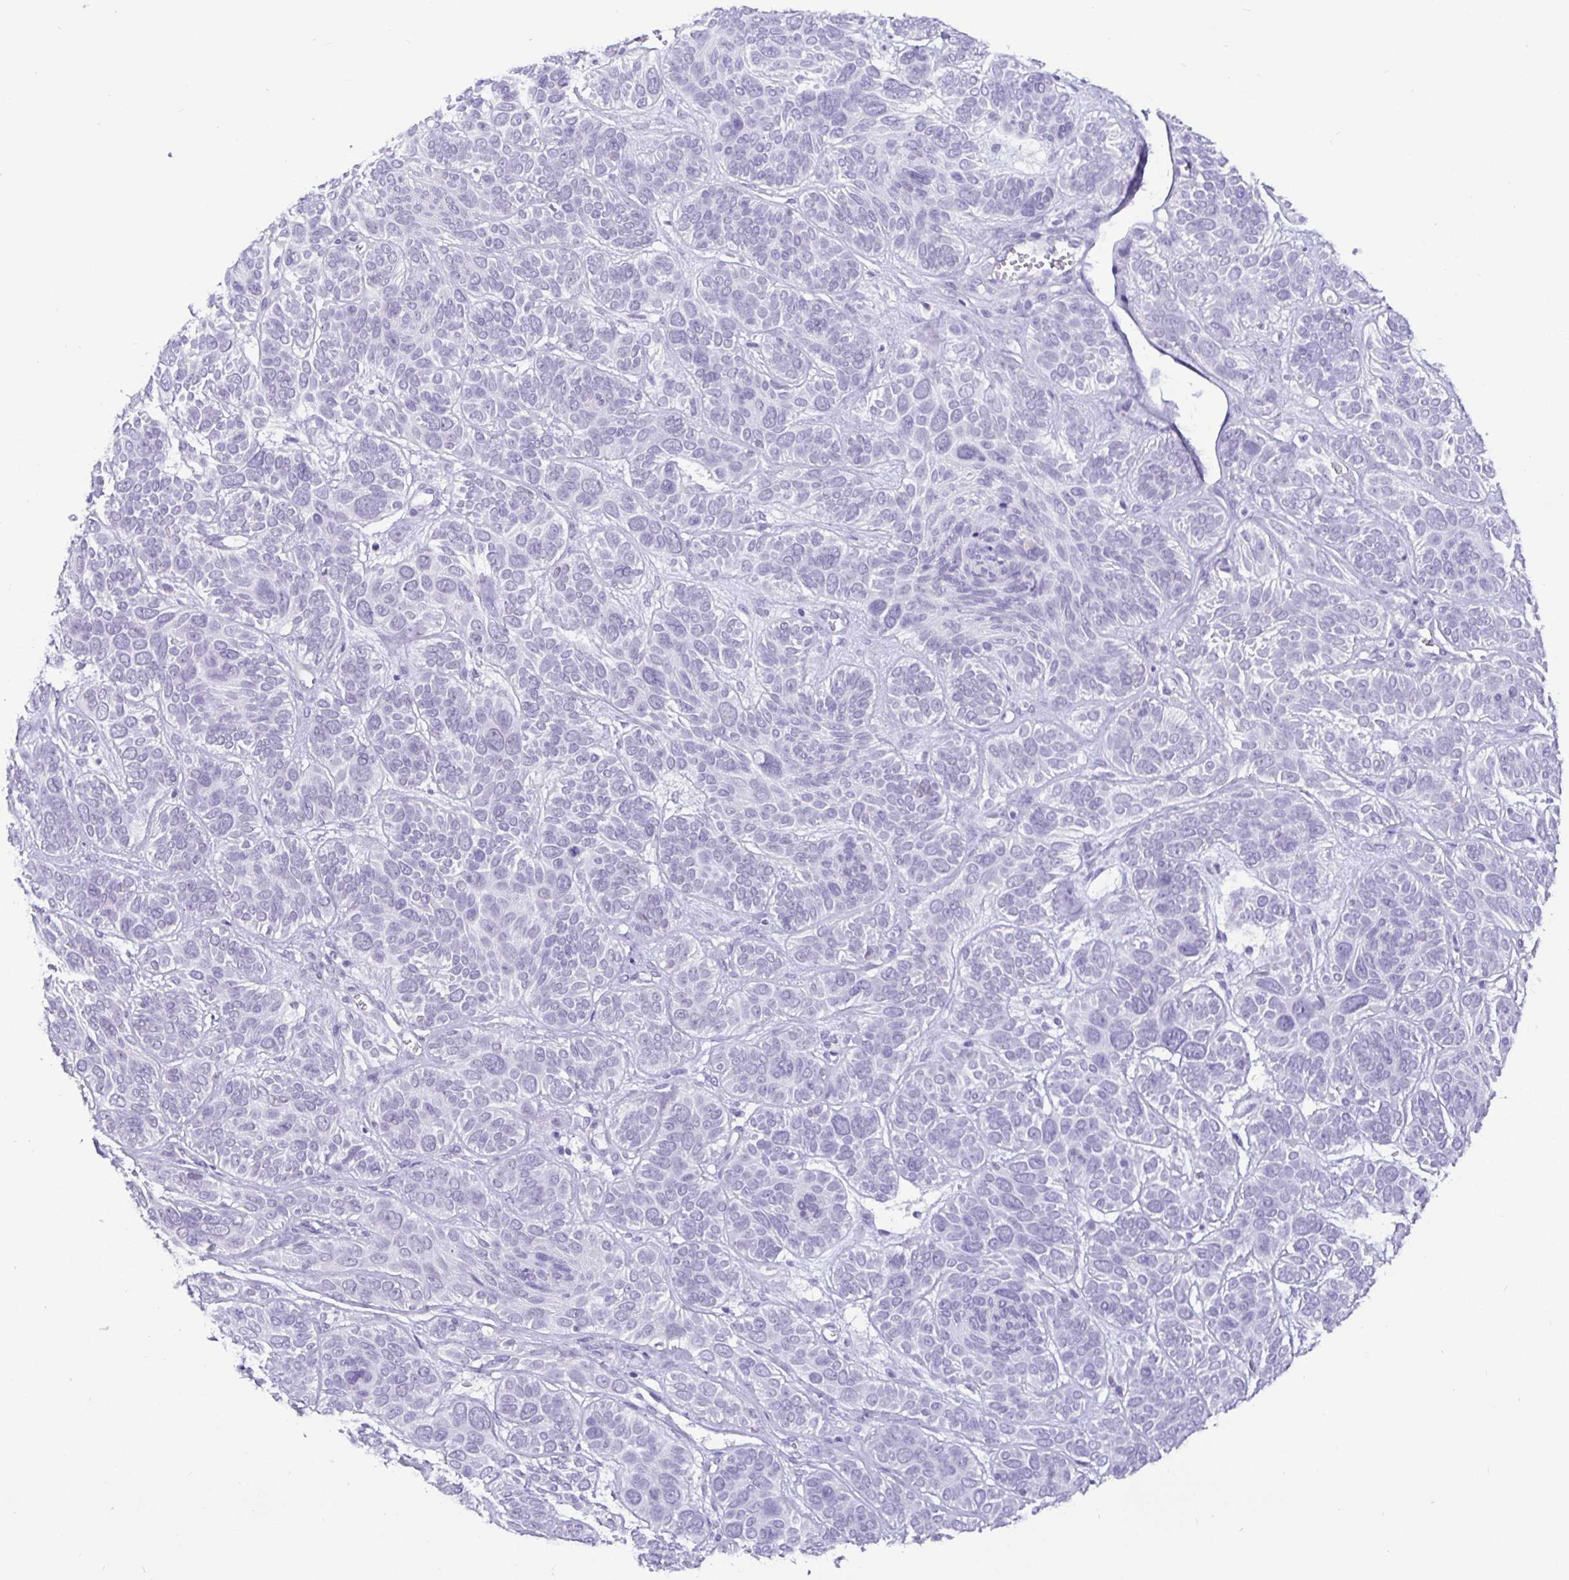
{"staining": {"intensity": "negative", "quantity": "none", "location": "none"}, "tissue": "skin cancer", "cell_type": "Tumor cells", "image_type": "cancer", "snomed": [{"axis": "morphology", "description": "Basal cell carcinoma"}, {"axis": "topography", "description": "Skin"}, {"axis": "topography", "description": "Skin of face"}], "caption": "A photomicrograph of human skin cancer (basal cell carcinoma) is negative for staining in tumor cells. Brightfield microscopy of immunohistochemistry stained with DAB (brown) and hematoxylin (blue), captured at high magnification.", "gene": "NUP188", "patient": {"sex": "male", "age": 73}}